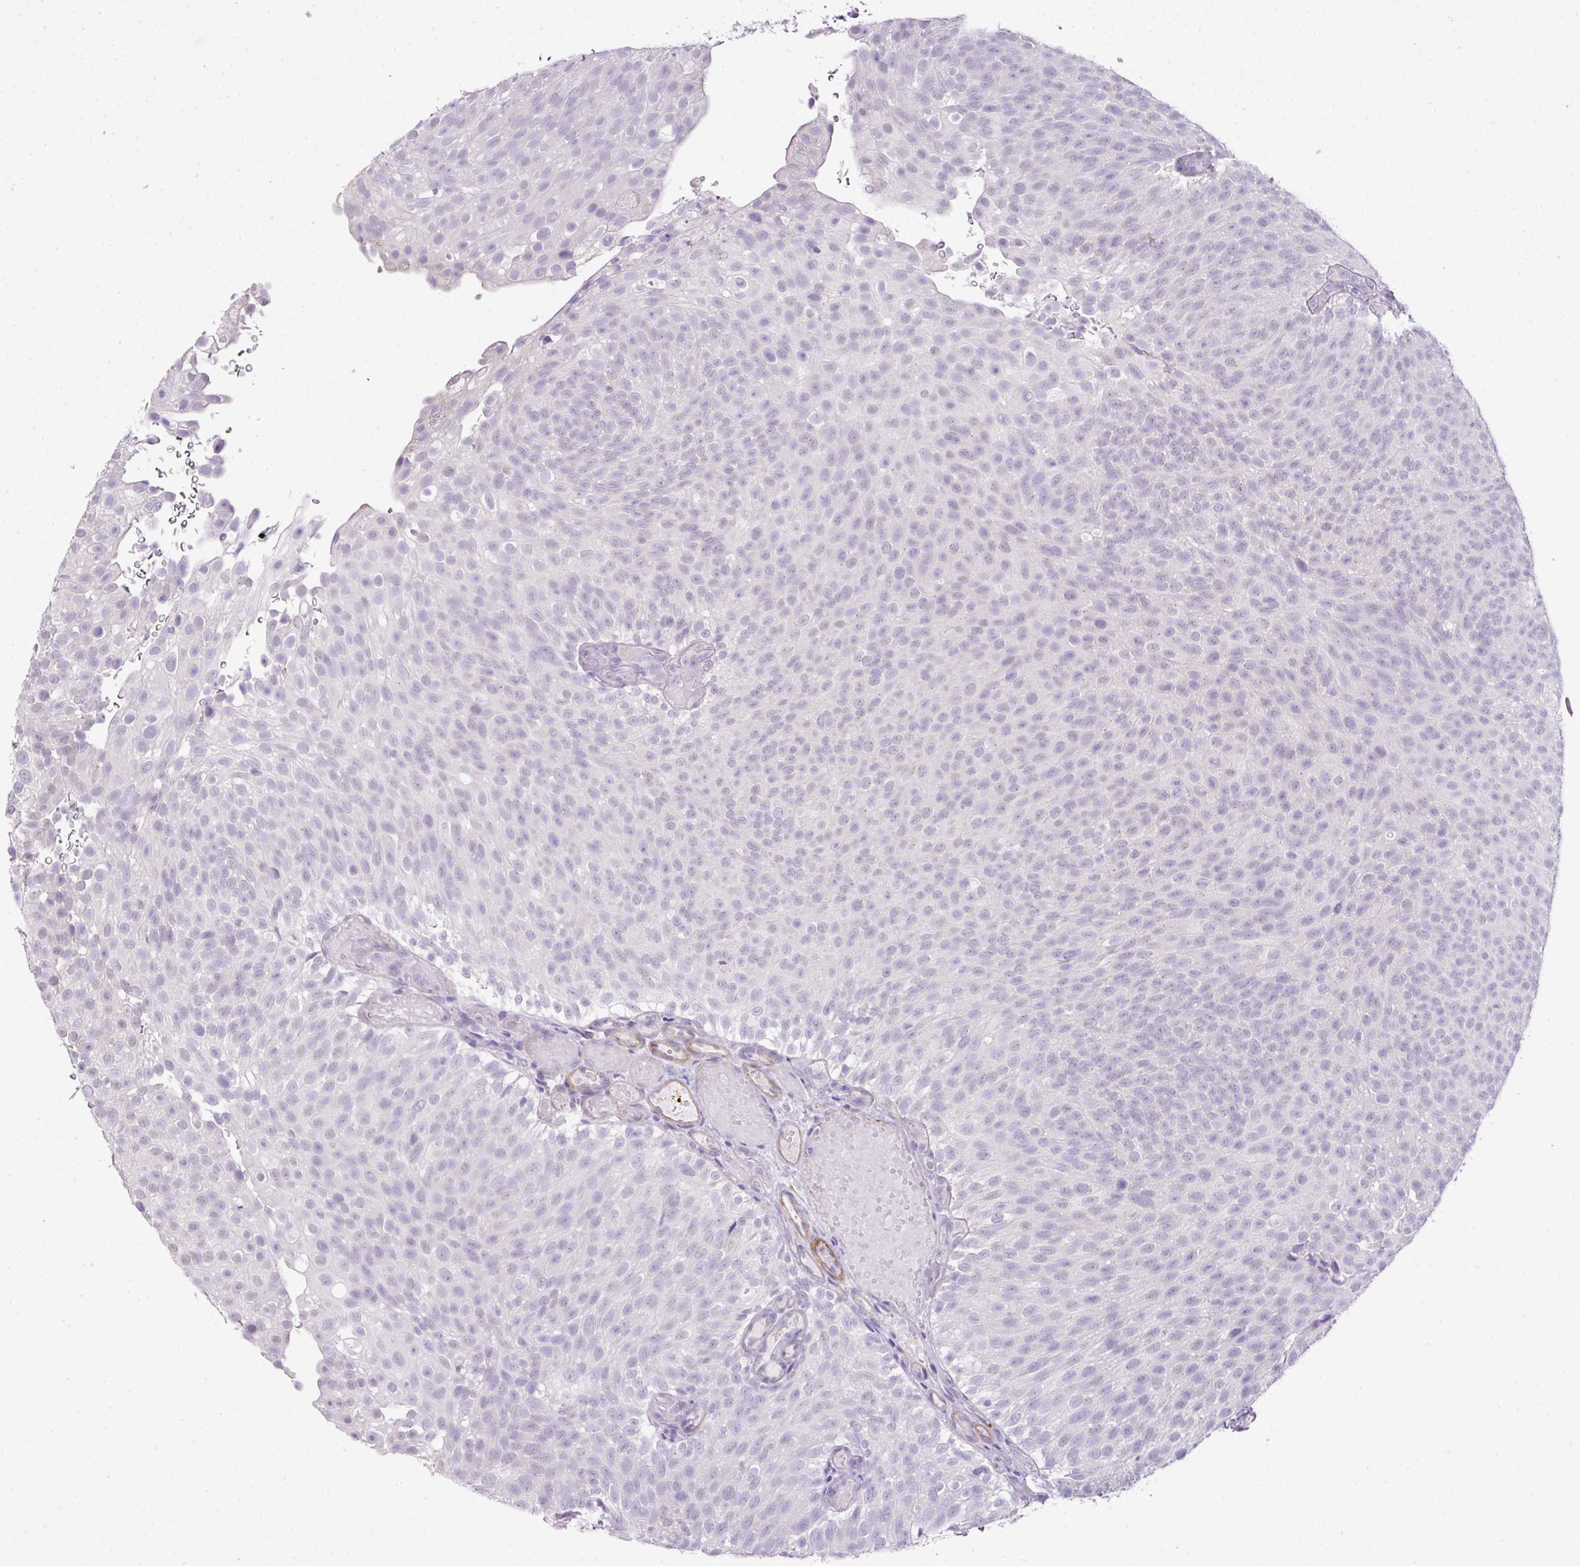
{"staining": {"intensity": "negative", "quantity": "none", "location": "none"}, "tissue": "urothelial cancer", "cell_type": "Tumor cells", "image_type": "cancer", "snomed": [{"axis": "morphology", "description": "Urothelial carcinoma, Low grade"}, {"axis": "topography", "description": "Urinary bladder"}], "caption": "Immunohistochemical staining of low-grade urothelial carcinoma reveals no significant positivity in tumor cells. (Stains: DAB (3,3'-diaminobenzidine) immunohistochemistry with hematoxylin counter stain, Microscopy: brightfield microscopy at high magnification).", "gene": "DIP2A", "patient": {"sex": "male", "age": 78}}